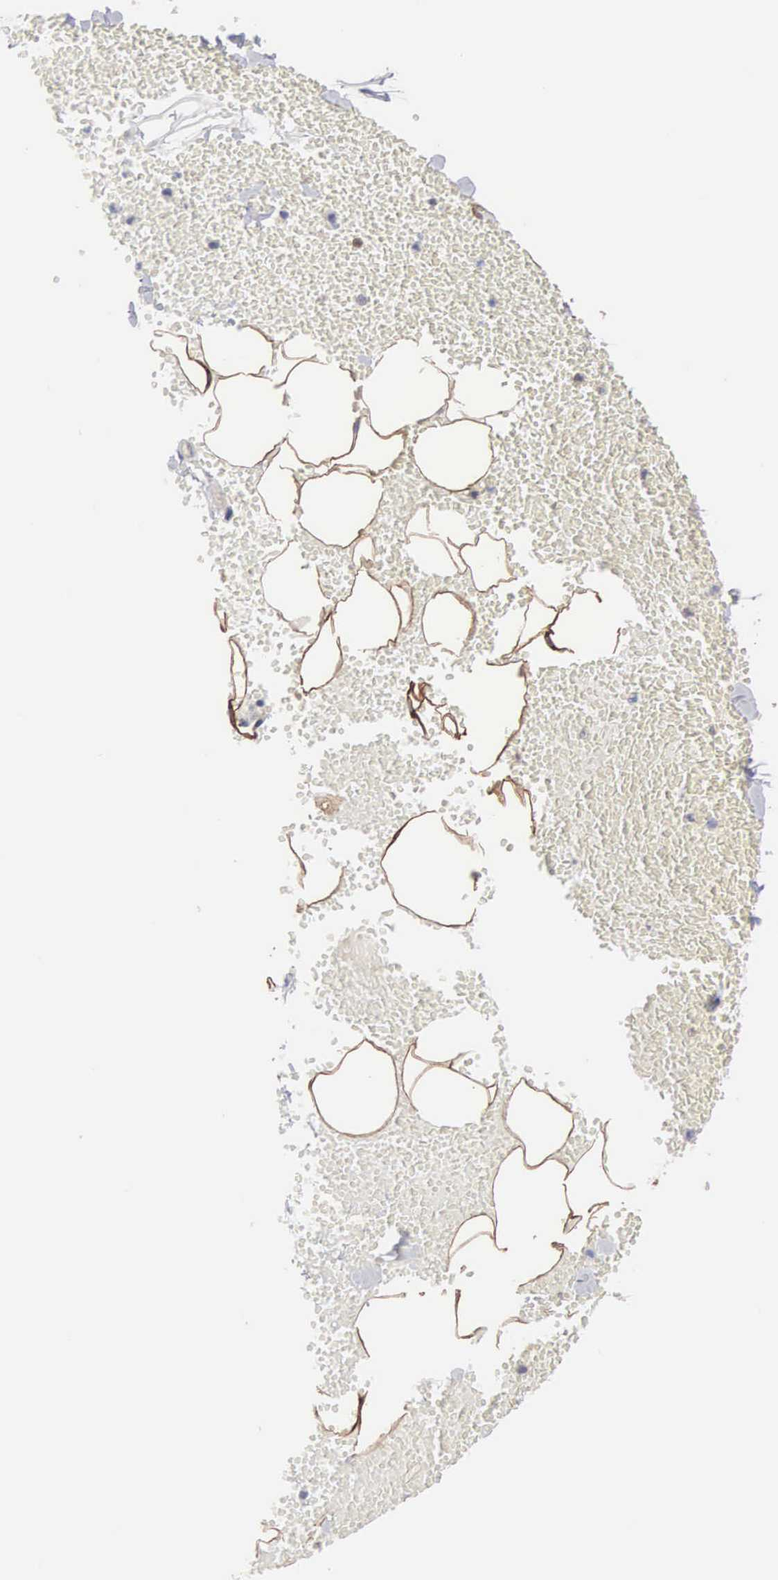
{"staining": {"intensity": "moderate", "quantity": ">75%", "location": "cytoplasmic/membranous"}, "tissue": "adipose tissue", "cell_type": "Adipocytes", "image_type": "normal", "snomed": [{"axis": "morphology", "description": "Normal tissue, NOS"}, {"axis": "morphology", "description": "Inflammation, NOS"}, {"axis": "topography", "description": "Lymph node"}, {"axis": "topography", "description": "Peripheral nerve tissue"}], "caption": "The immunohistochemical stain highlights moderate cytoplasmic/membranous staining in adipocytes of benign adipose tissue. (IHC, brightfield microscopy, high magnification).", "gene": "MTHFD1", "patient": {"sex": "male", "age": 52}}